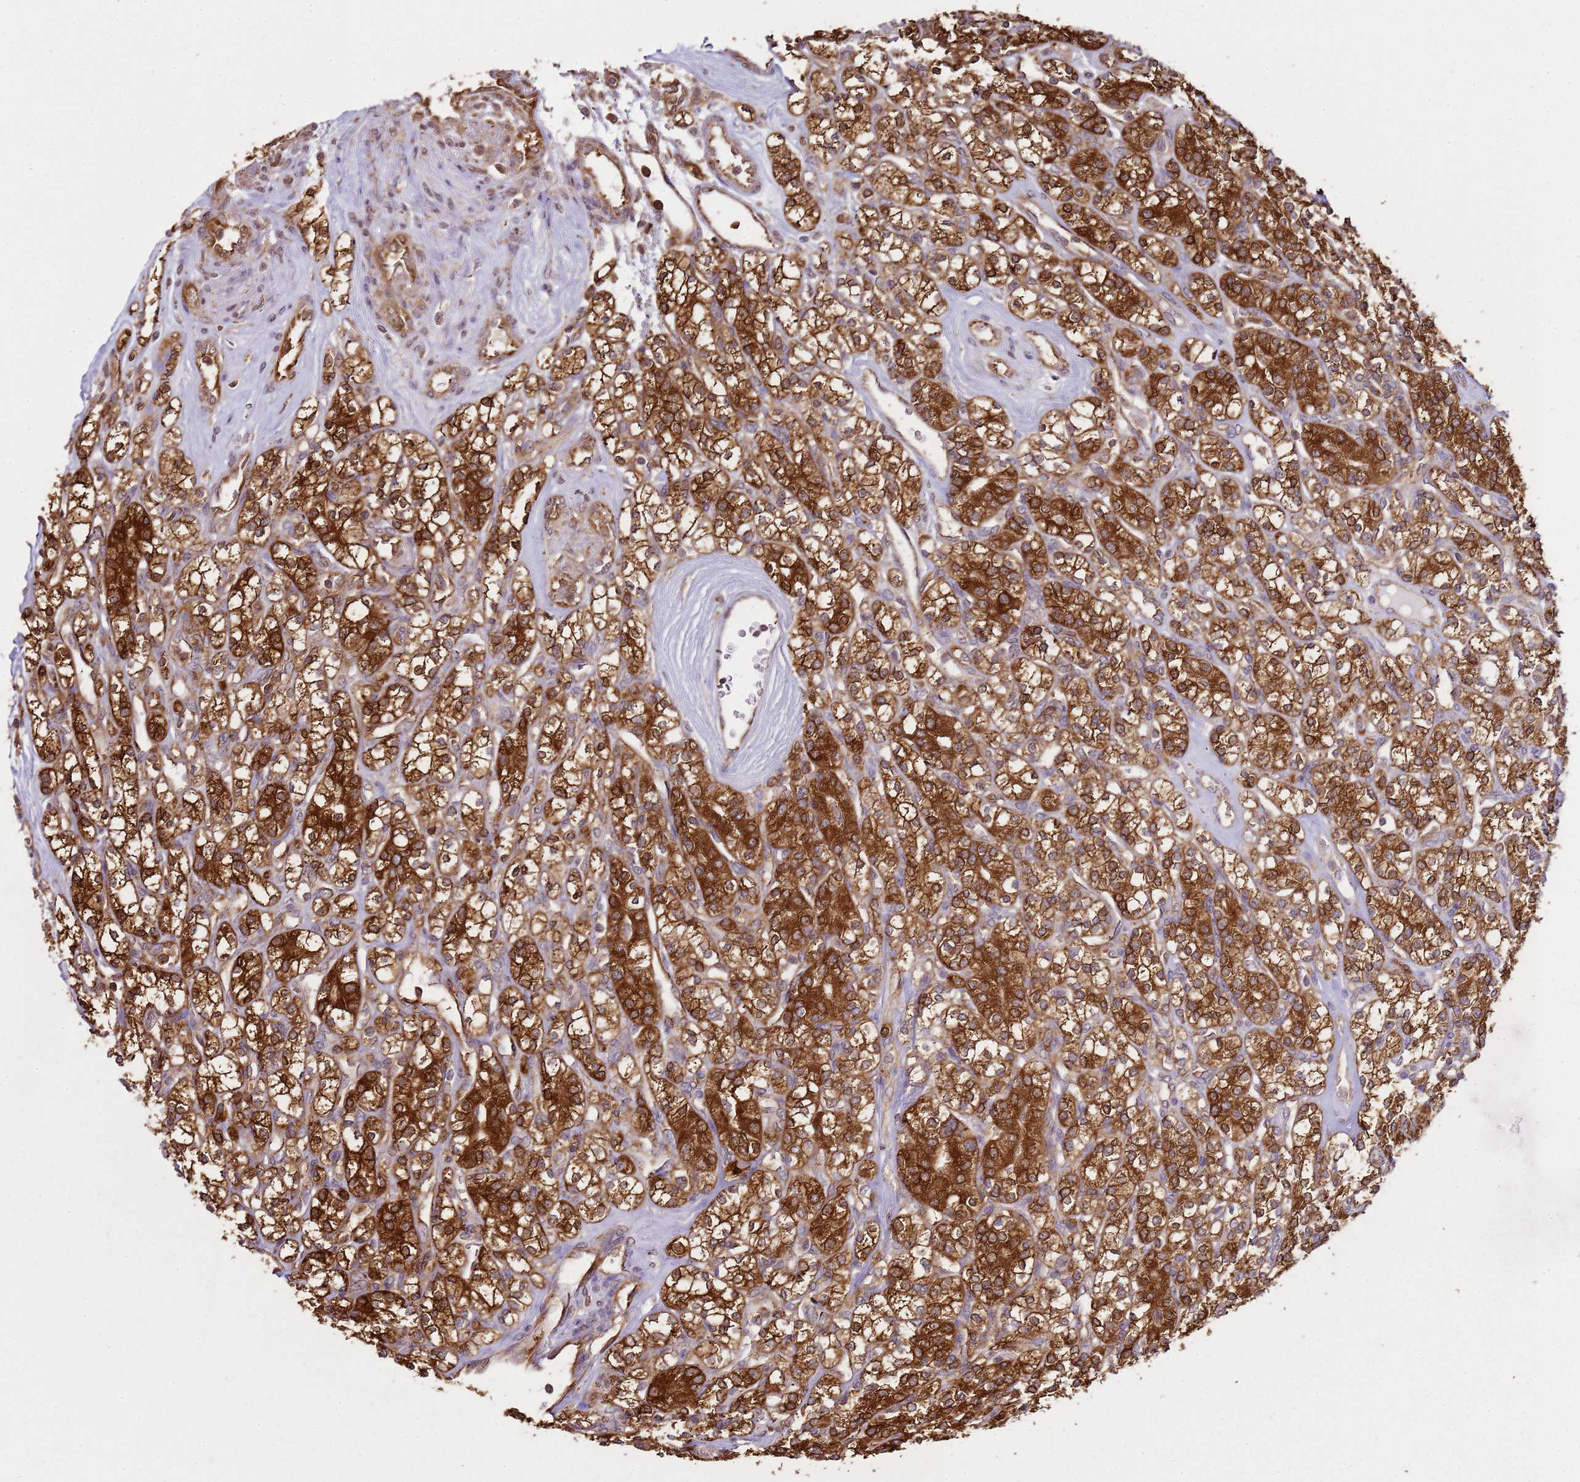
{"staining": {"intensity": "strong", "quantity": ">75%", "location": "cytoplasmic/membranous"}, "tissue": "renal cancer", "cell_type": "Tumor cells", "image_type": "cancer", "snomed": [{"axis": "morphology", "description": "Adenocarcinoma, NOS"}, {"axis": "topography", "description": "Kidney"}], "caption": "Immunohistochemical staining of human renal cancer (adenocarcinoma) reveals high levels of strong cytoplasmic/membranous protein expression in about >75% of tumor cells.", "gene": "GABRE", "patient": {"sex": "male", "age": 77}}